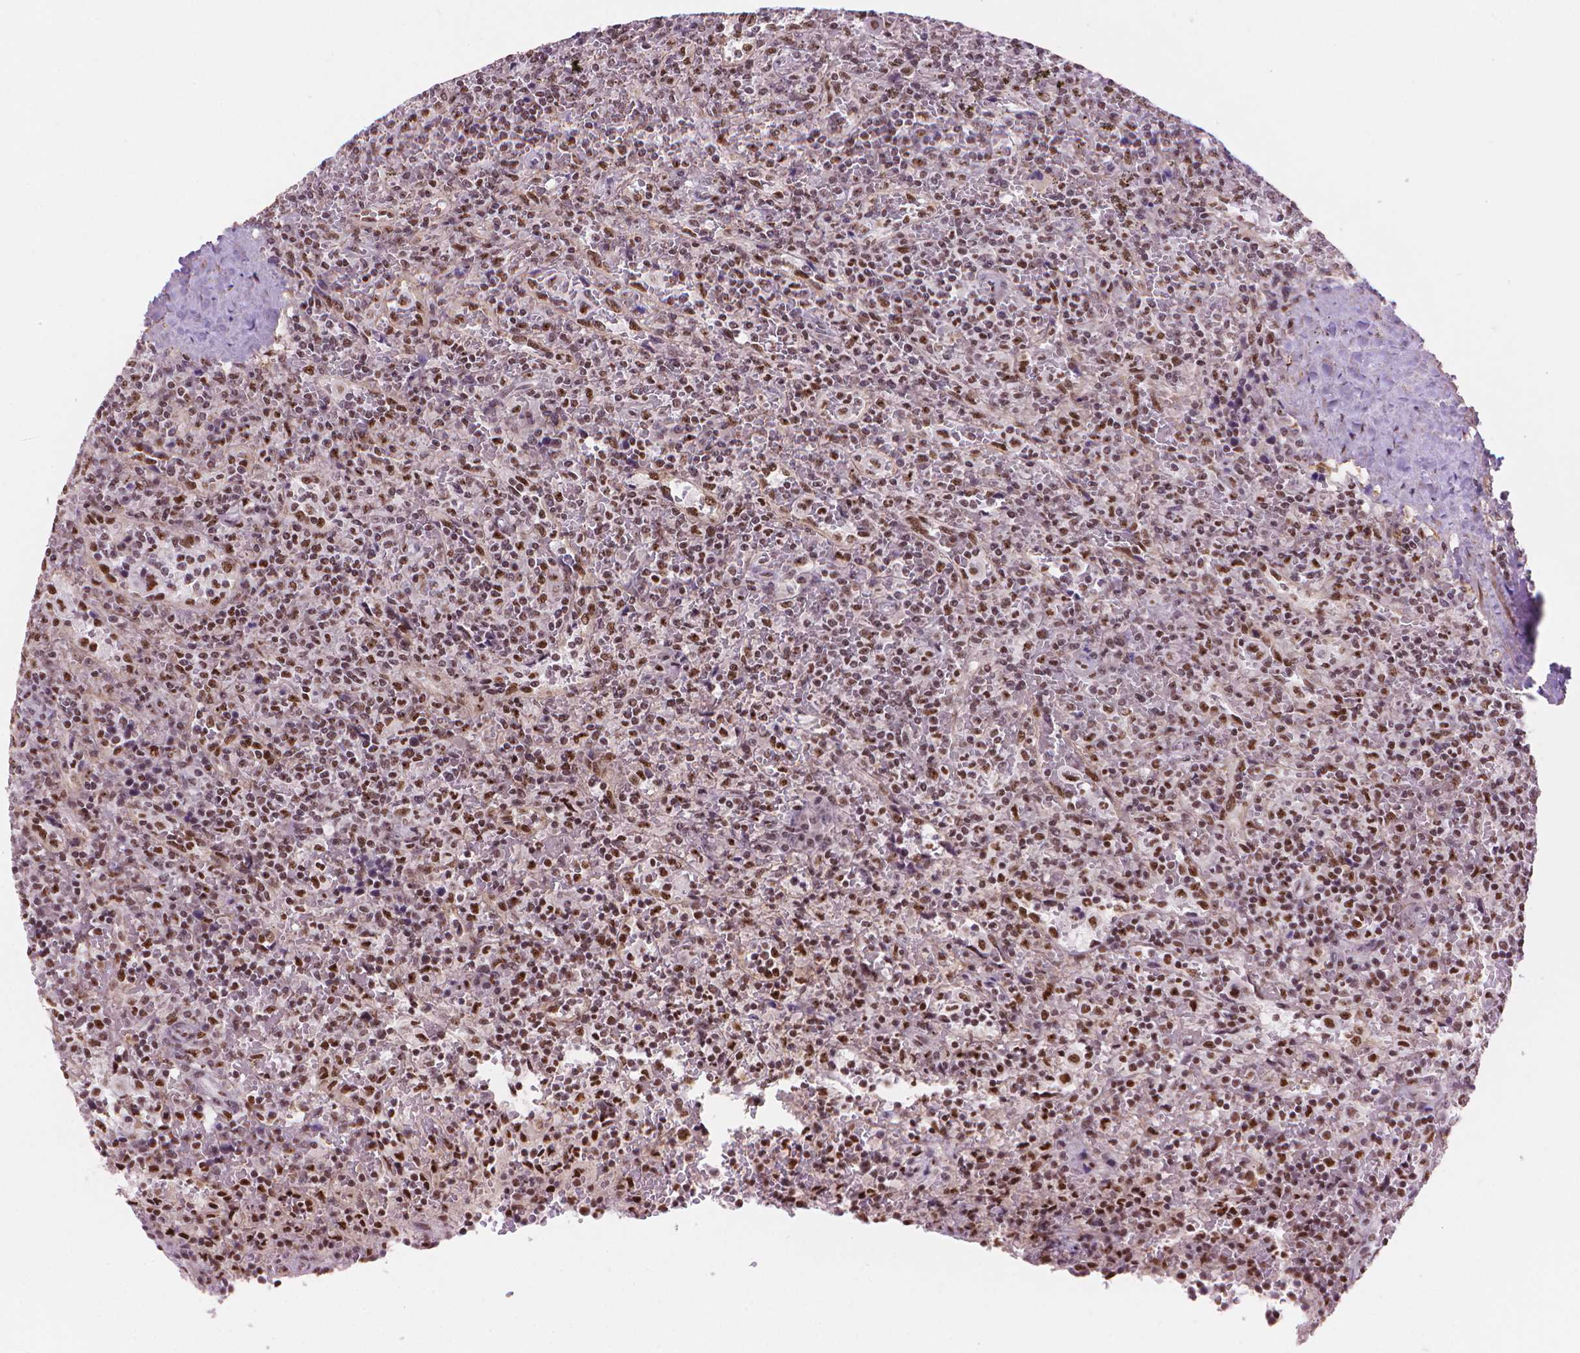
{"staining": {"intensity": "moderate", "quantity": "25%-75%", "location": "nuclear"}, "tissue": "lymphoma", "cell_type": "Tumor cells", "image_type": "cancer", "snomed": [{"axis": "morphology", "description": "Malignant lymphoma, non-Hodgkin's type, Low grade"}, {"axis": "topography", "description": "Spleen"}], "caption": "Malignant lymphoma, non-Hodgkin's type (low-grade) stained with immunohistochemistry demonstrates moderate nuclear positivity in approximately 25%-75% of tumor cells.", "gene": "UBN1", "patient": {"sex": "male", "age": 62}}